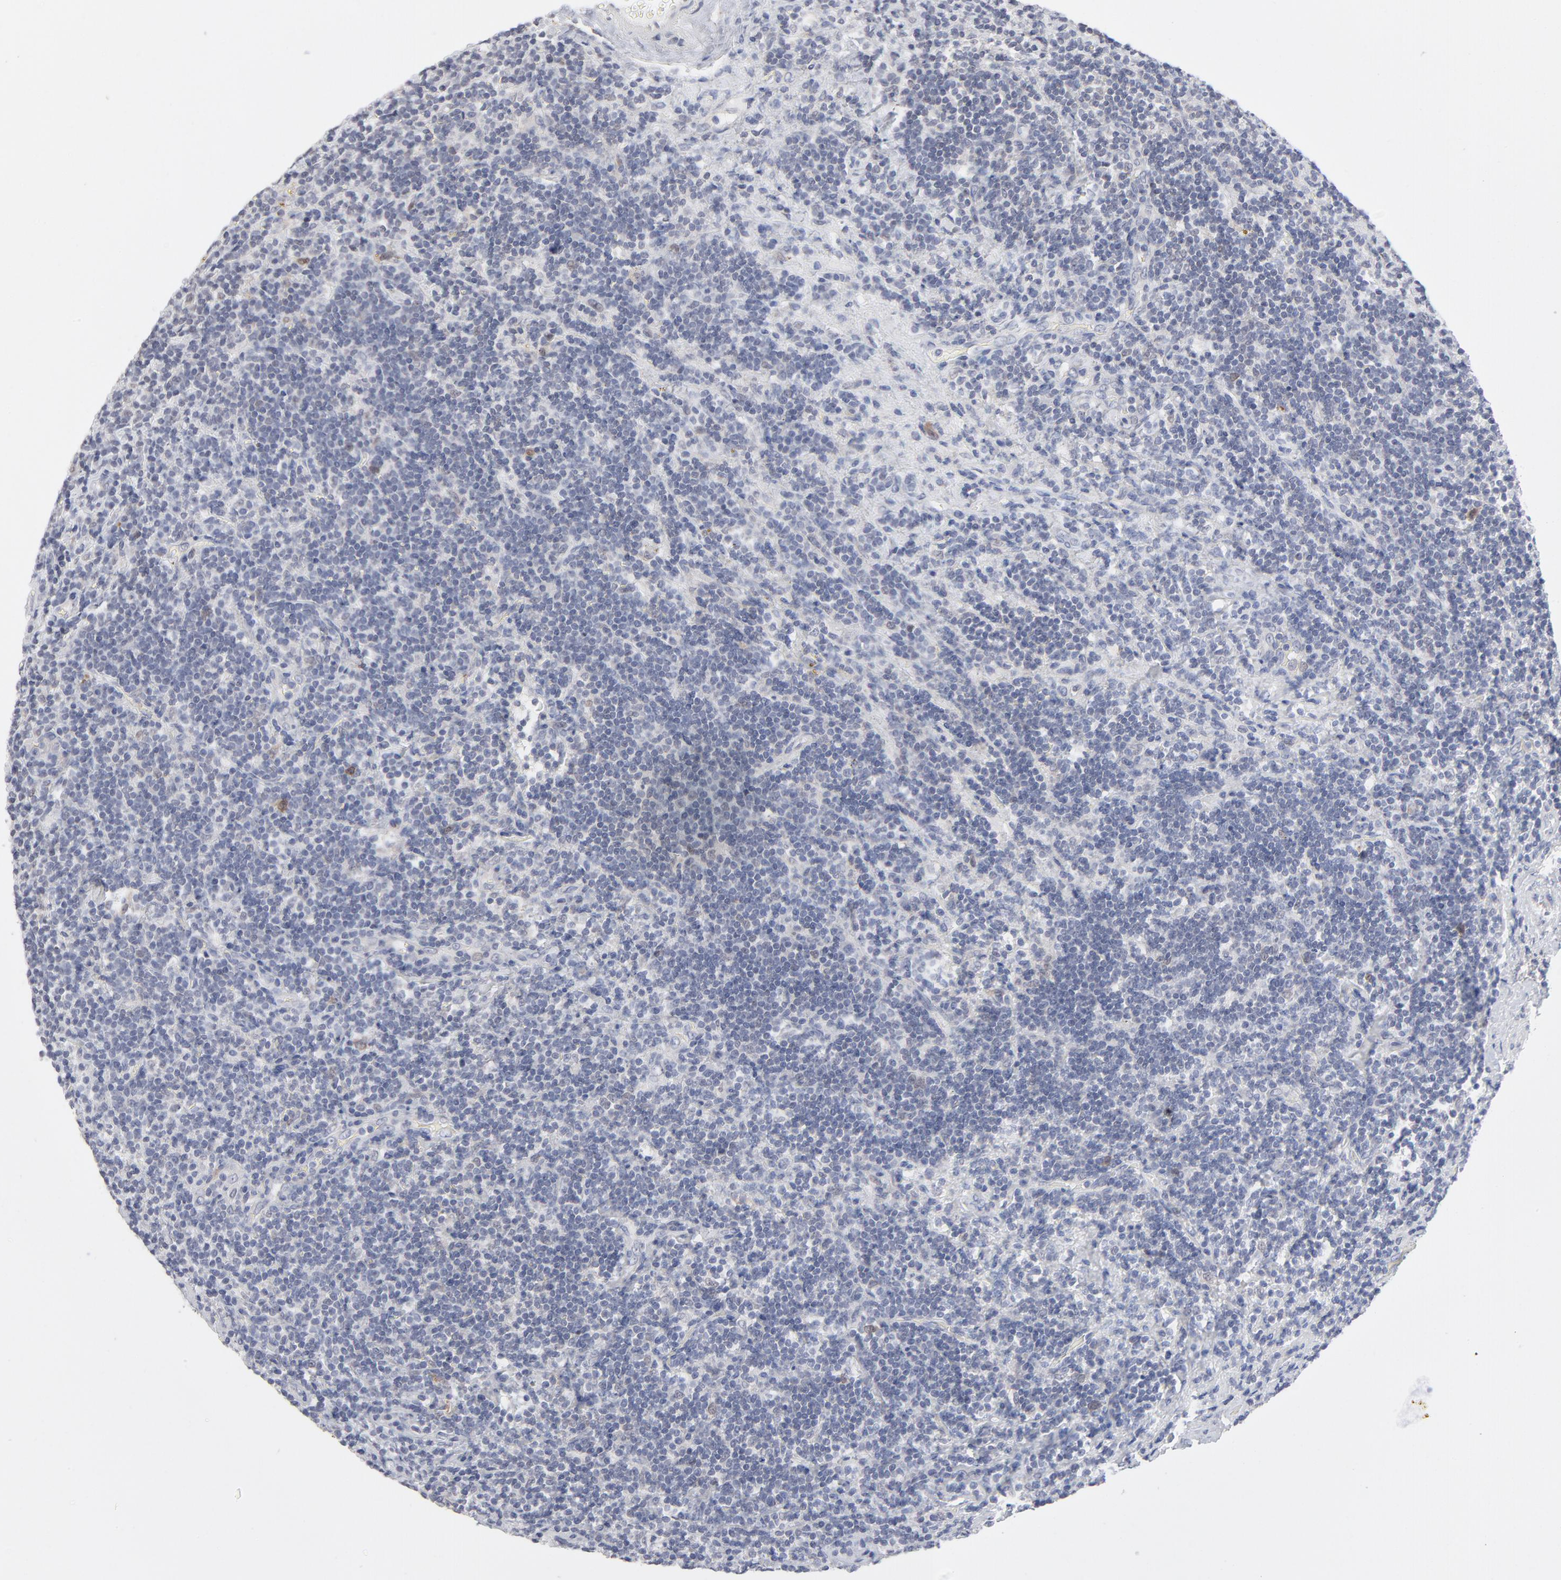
{"staining": {"intensity": "moderate", "quantity": "<25%", "location": "cytoplasmic/membranous"}, "tissue": "lymphoma", "cell_type": "Tumor cells", "image_type": "cancer", "snomed": [{"axis": "morphology", "description": "Malignant lymphoma, non-Hodgkin's type, Low grade"}, {"axis": "topography", "description": "Lymph node"}], "caption": "This is an image of immunohistochemistry staining of lymphoma, which shows moderate staining in the cytoplasmic/membranous of tumor cells.", "gene": "AURKA", "patient": {"sex": "male", "age": 70}}